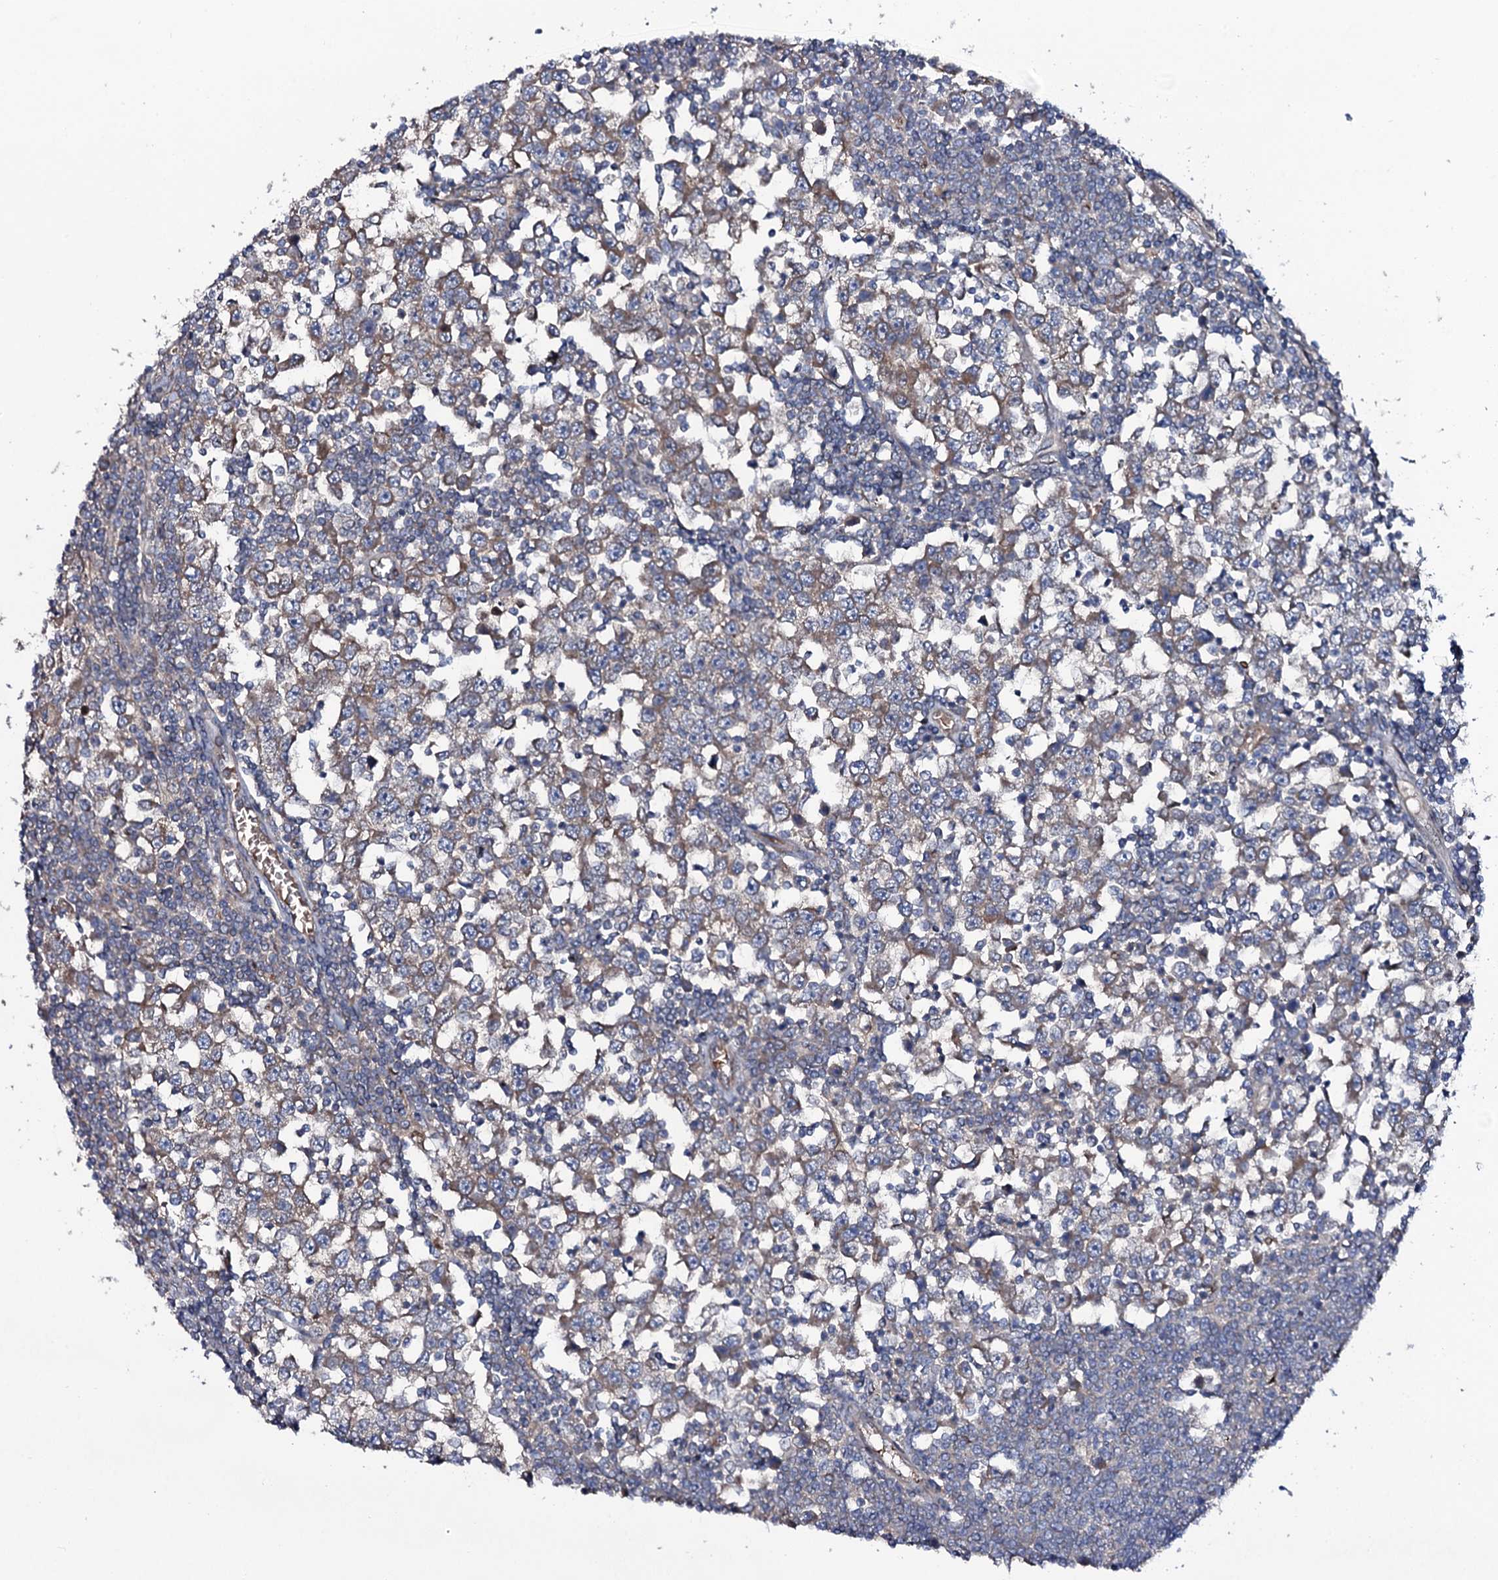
{"staining": {"intensity": "weak", "quantity": ">75%", "location": "cytoplasmic/membranous"}, "tissue": "testis cancer", "cell_type": "Tumor cells", "image_type": "cancer", "snomed": [{"axis": "morphology", "description": "Seminoma, NOS"}, {"axis": "topography", "description": "Testis"}], "caption": "An image of human testis seminoma stained for a protein reveals weak cytoplasmic/membranous brown staining in tumor cells. (DAB (3,3'-diaminobenzidine) = brown stain, brightfield microscopy at high magnification).", "gene": "PPP1R3D", "patient": {"sex": "male", "age": 65}}